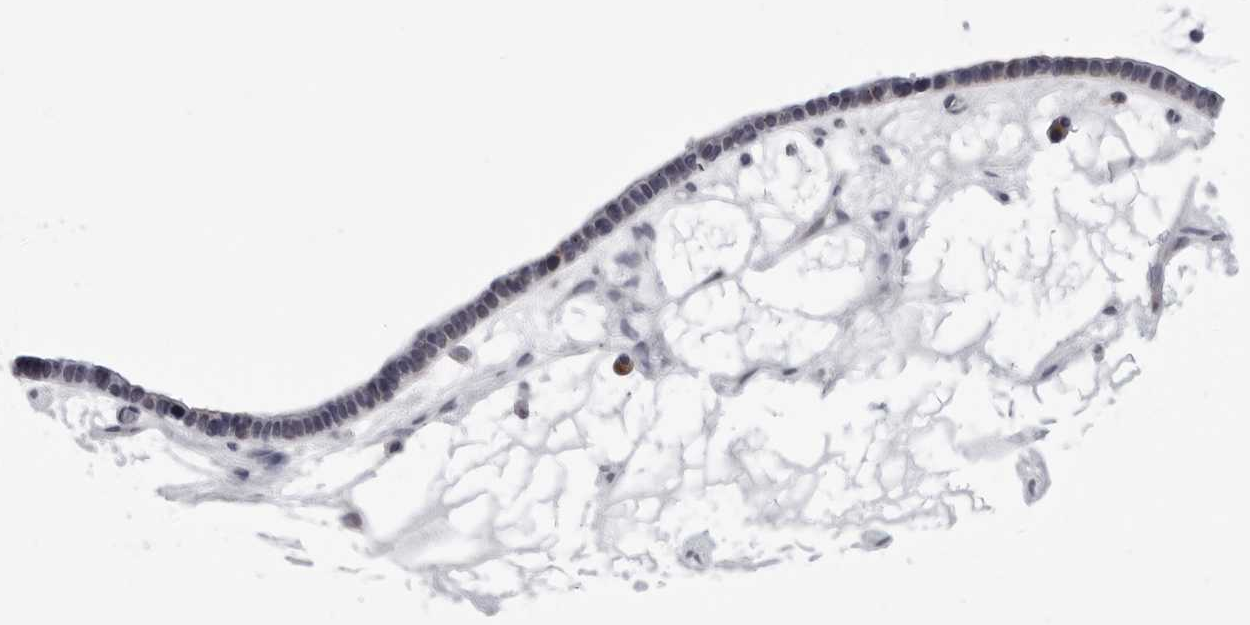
{"staining": {"intensity": "negative", "quantity": "none", "location": "none"}, "tissue": "ovarian cancer", "cell_type": "Tumor cells", "image_type": "cancer", "snomed": [{"axis": "morphology", "description": "Cystadenocarcinoma, serous, NOS"}, {"axis": "topography", "description": "Ovary"}], "caption": "Protein analysis of ovarian cancer reveals no significant positivity in tumor cells.", "gene": "KIAA1614", "patient": {"sex": "female", "age": 56}}